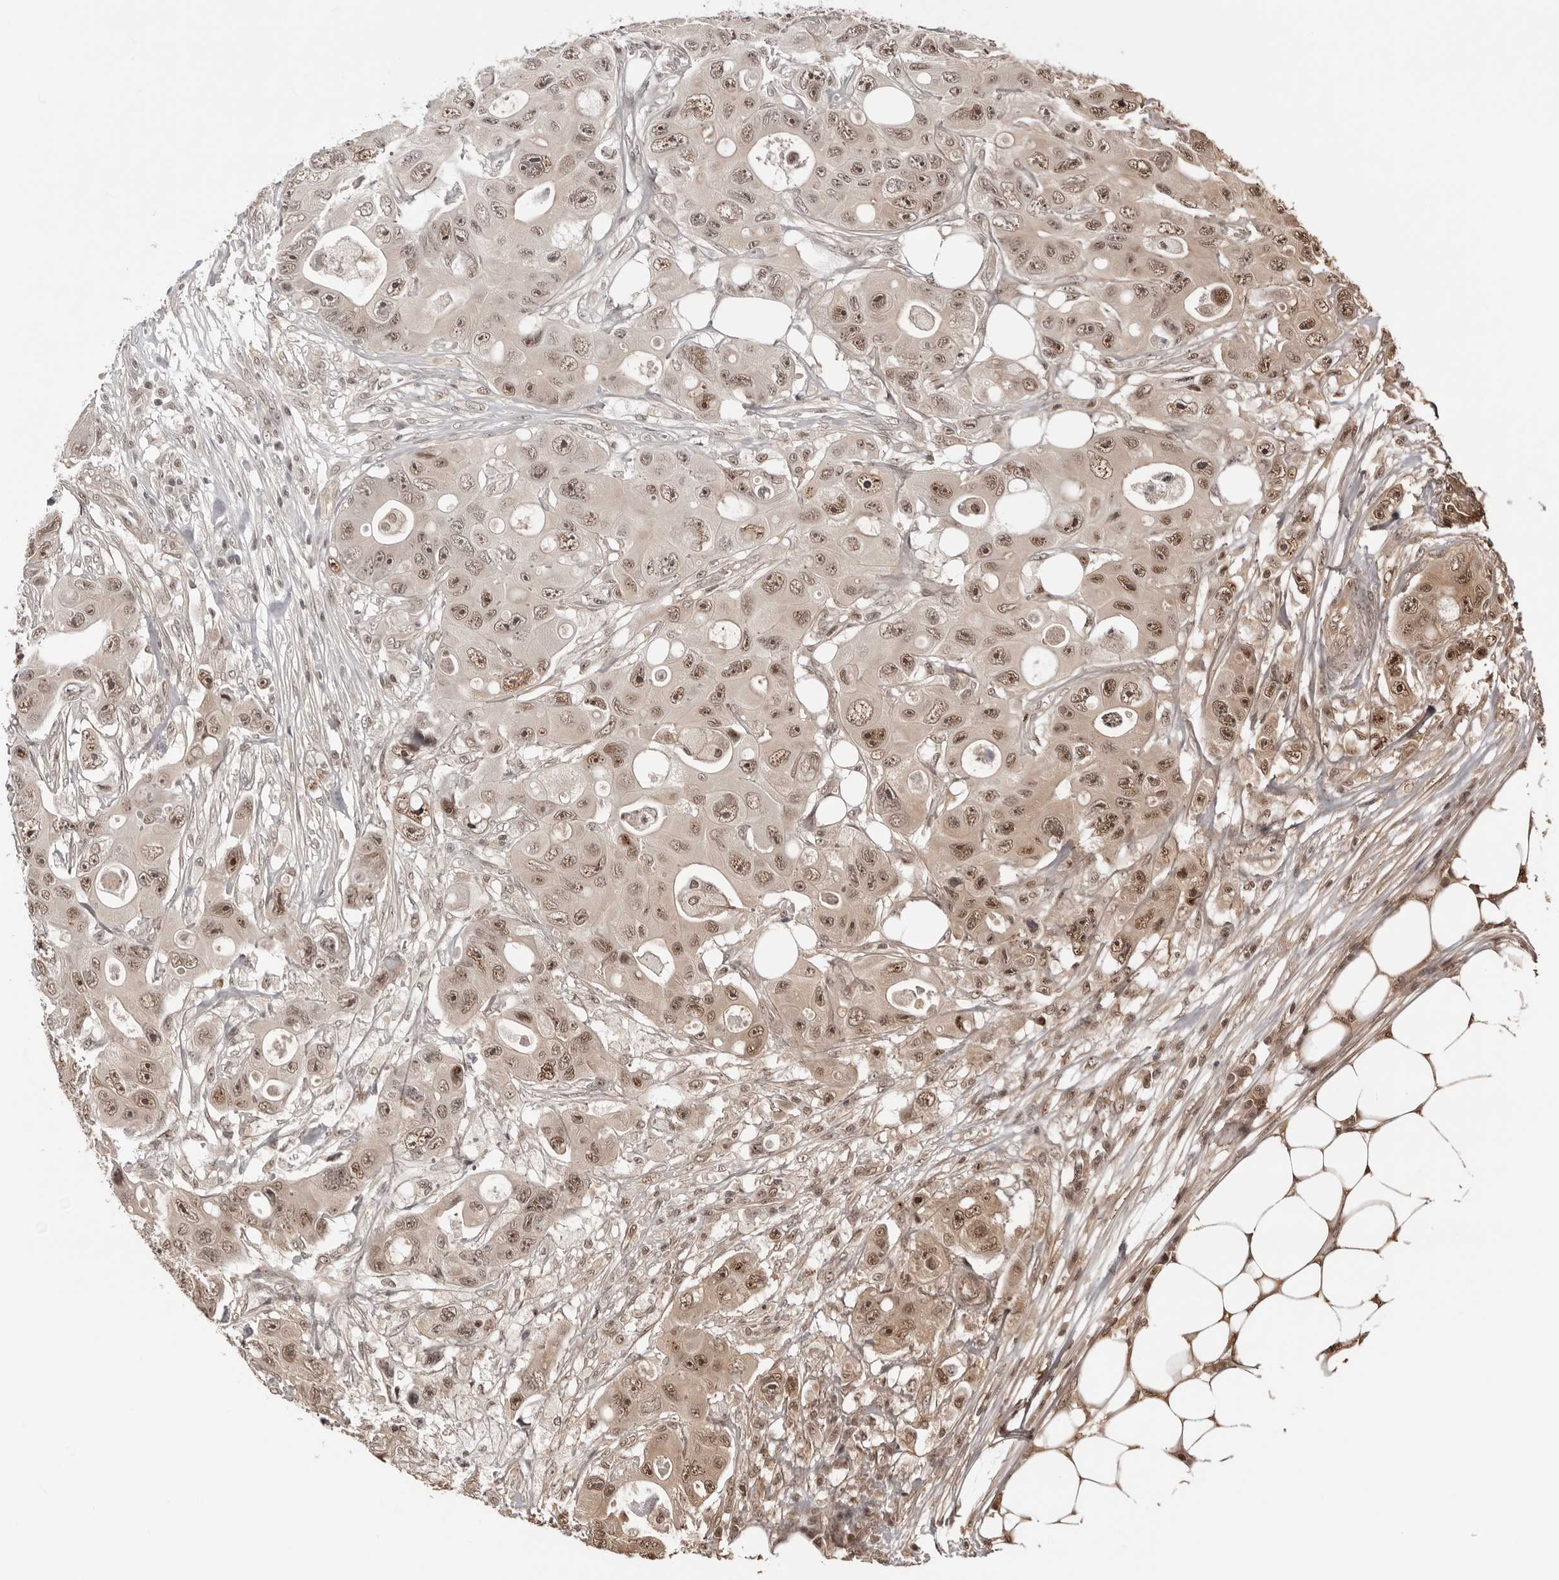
{"staining": {"intensity": "moderate", "quantity": ">75%", "location": "nuclear"}, "tissue": "colorectal cancer", "cell_type": "Tumor cells", "image_type": "cancer", "snomed": [{"axis": "morphology", "description": "Adenocarcinoma, NOS"}, {"axis": "topography", "description": "Colon"}], "caption": "Tumor cells display medium levels of moderate nuclear positivity in about >75% of cells in human colorectal cancer. (Stains: DAB in brown, nuclei in blue, Microscopy: brightfield microscopy at high magnification).", "gene": "SDE2", "patient": {"sex": "female", "age": 46}}